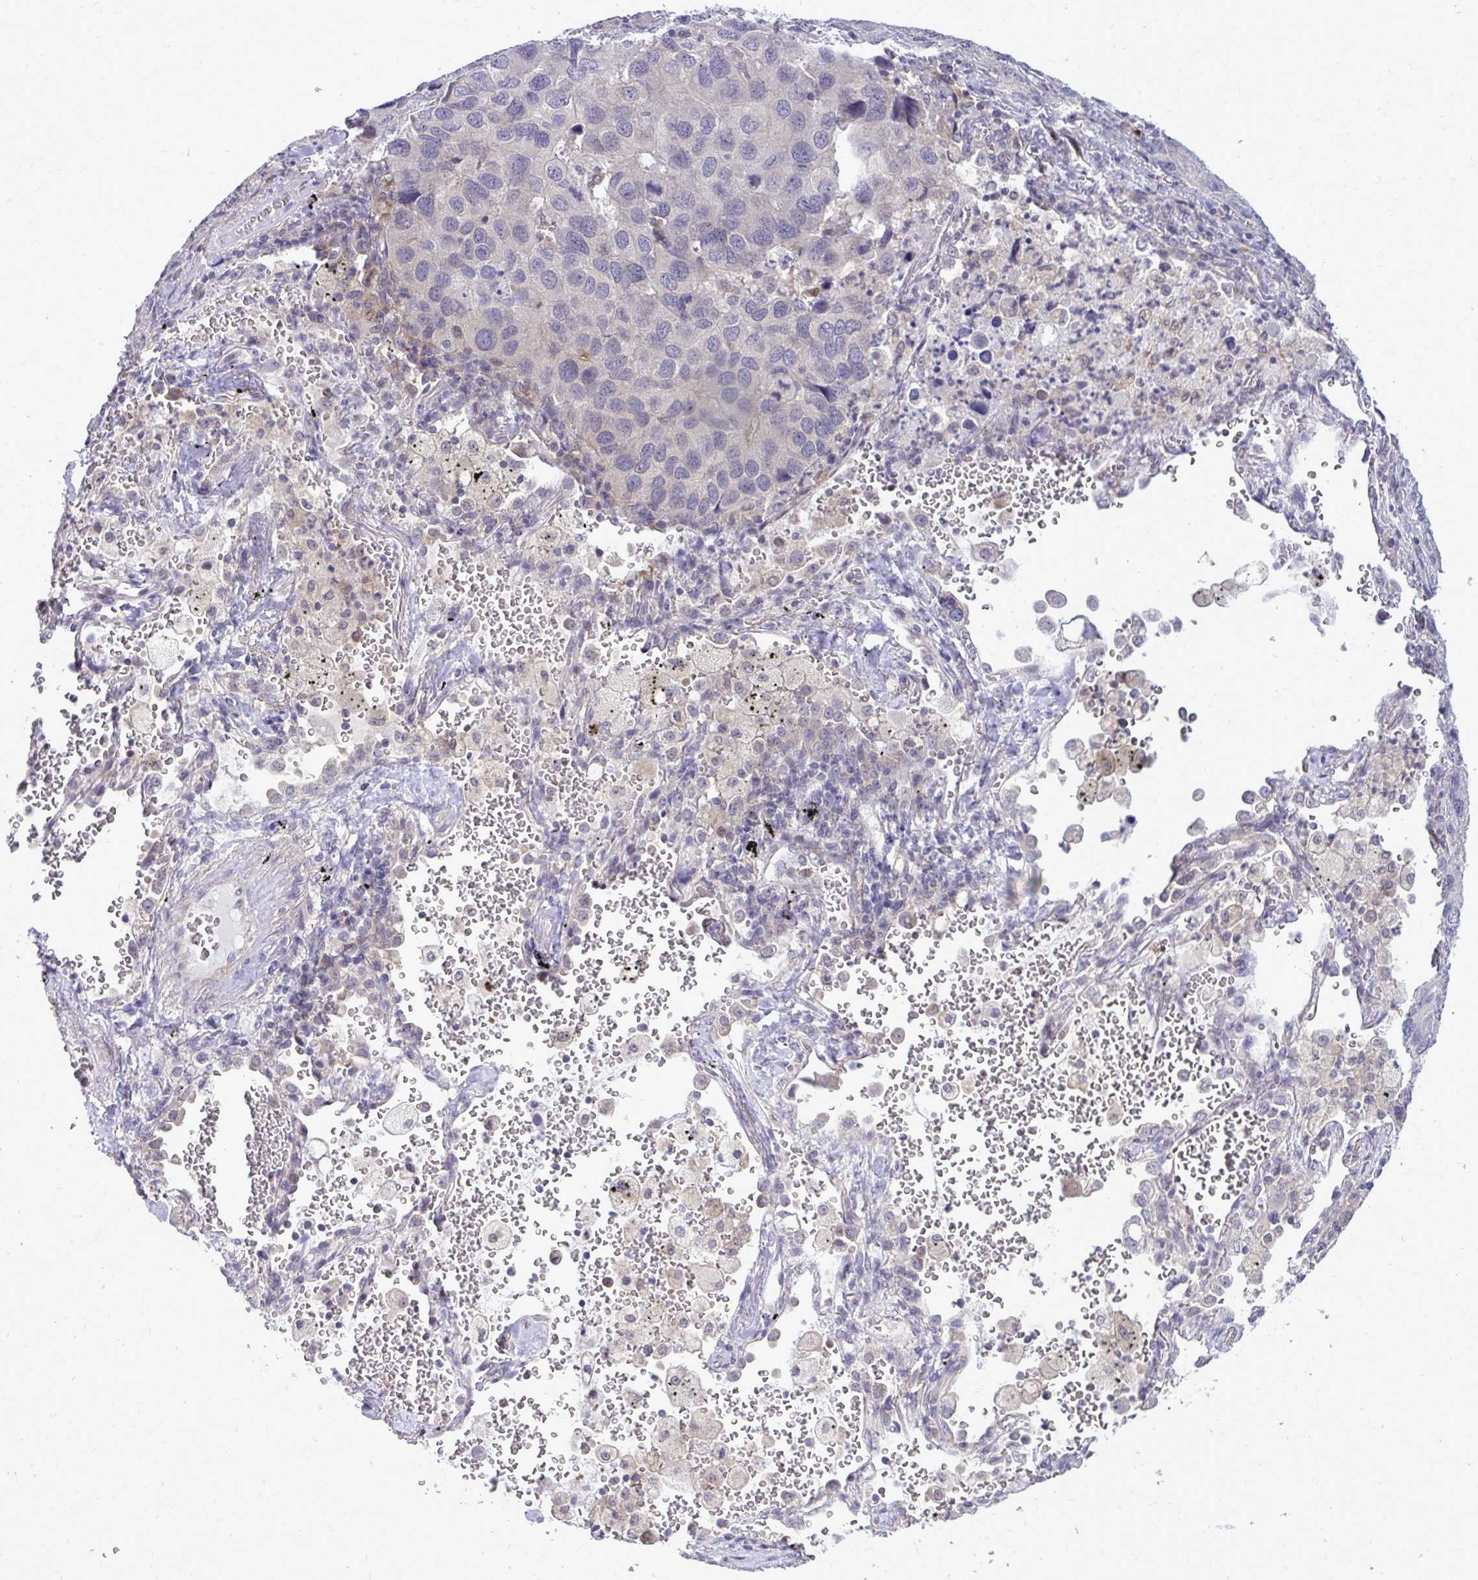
{"staining": {"intensity": "negative", "quantity": "none", "location": "none"}, "tissue": "lung cancer", "cell_type": "Tumor cells", "image_type": "cancer", "snomed": [{"axis": "morphology", "description": "Aneuploidy"}, {"axis": "morphology", "description": "Adenocarcinoma, NOS"}, {"axis": "topography", "description": "Lymph node"}, {"axis": "topography", "description": "Lung"}], "caption": "Photomicrograph shows no significant protein expression in tumor cells of lung cancer (adenocarcinoma). Nuclei are stained in blue.", "gene": "DPY19L1", "patient": {"sex": "female", "age": 74}}